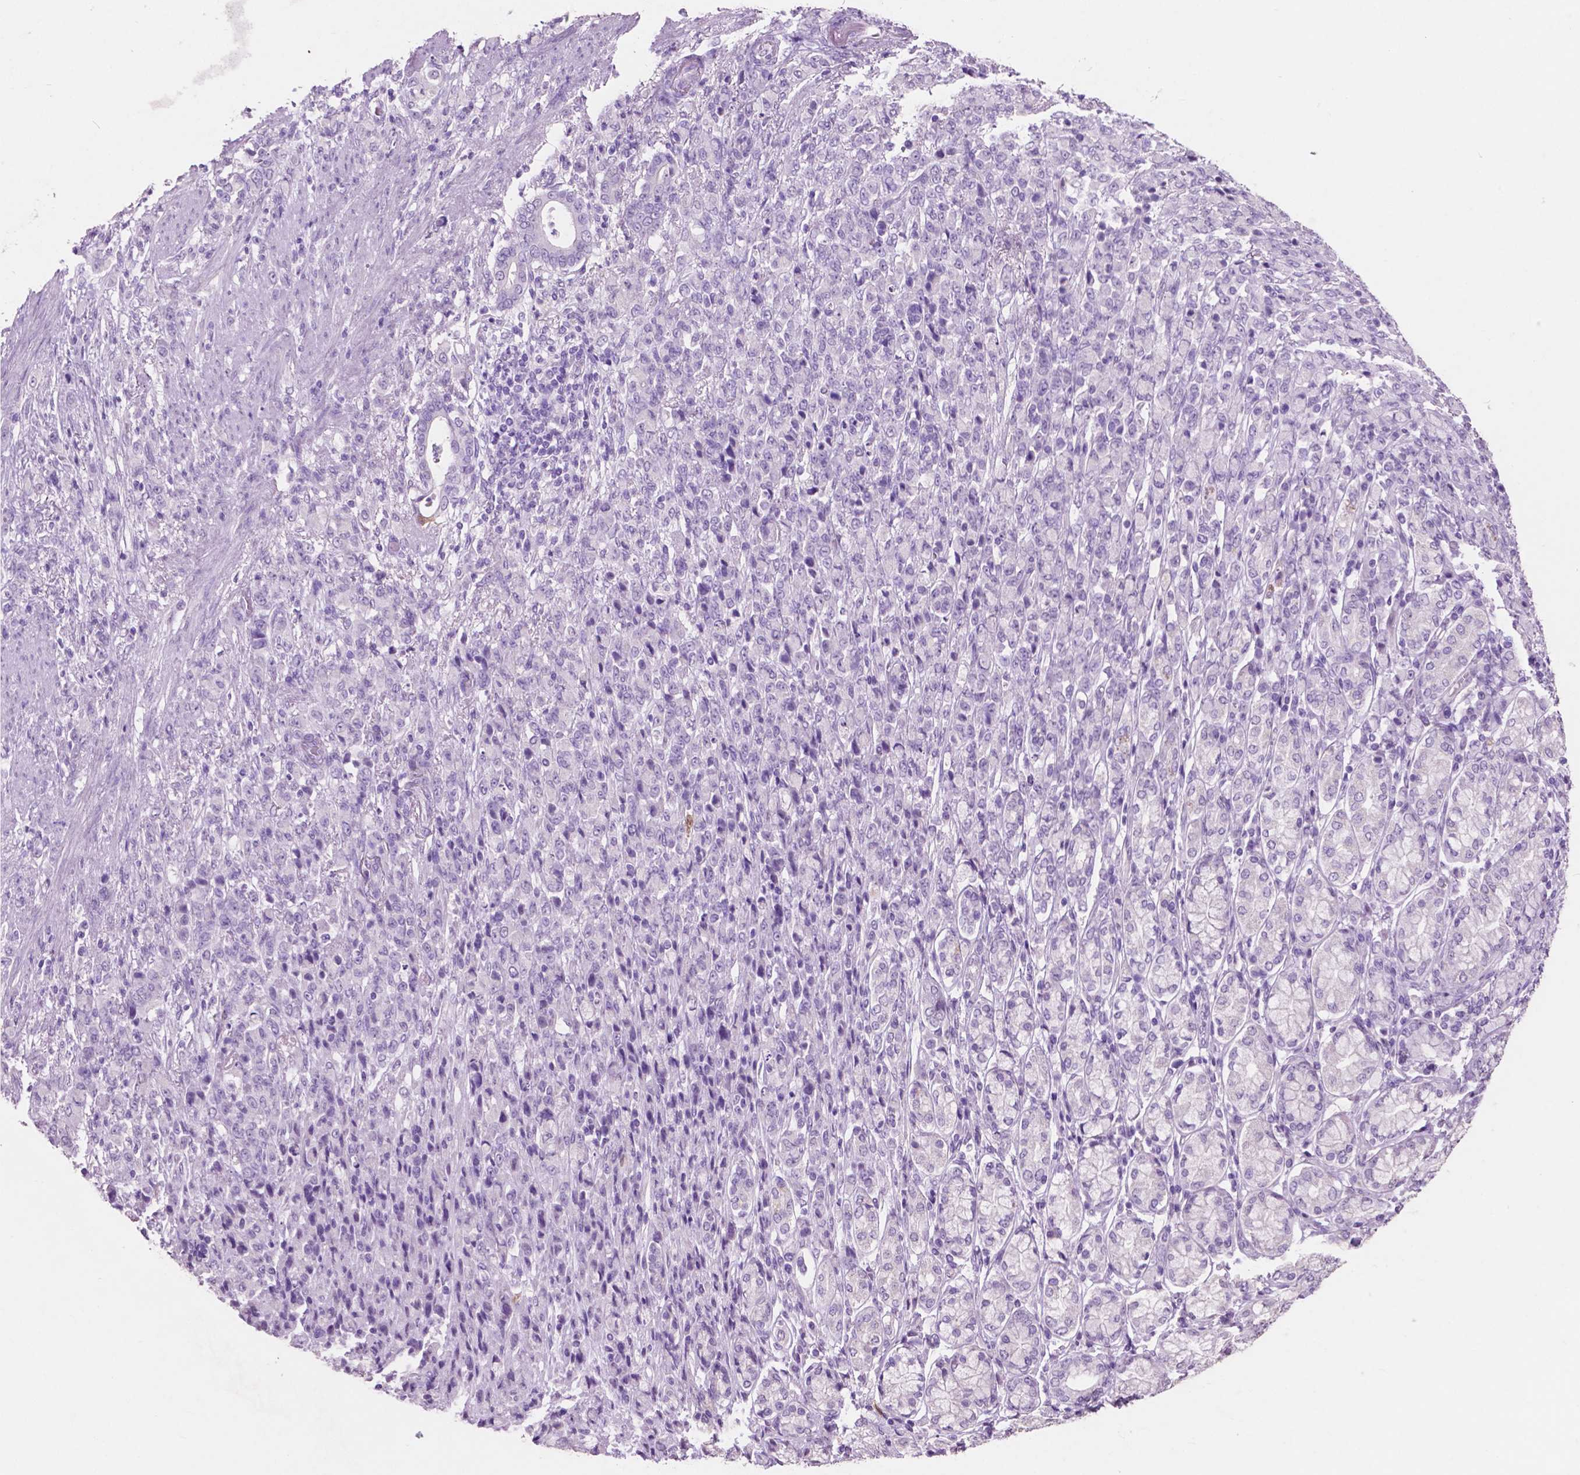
{"staining": {"intensity": "negative", "quantity": "none", "location": "none"}, "tissue": "stomach cancer", "cell_type": "Tumor cells", "image_type": "cancer", "snomed": [{"axis": "morphology", "description": "Adenocarcinoma, NOS"}, {"axis": "topography", "description": "Stomach"}], "caption": "Human stomach adenocarcinoma stained for a protein using immunohistochemistry (IHC) shows no expression in tumor cells.", "gene": "IDO1", "patient": {"sex": "female", "age": 79}}